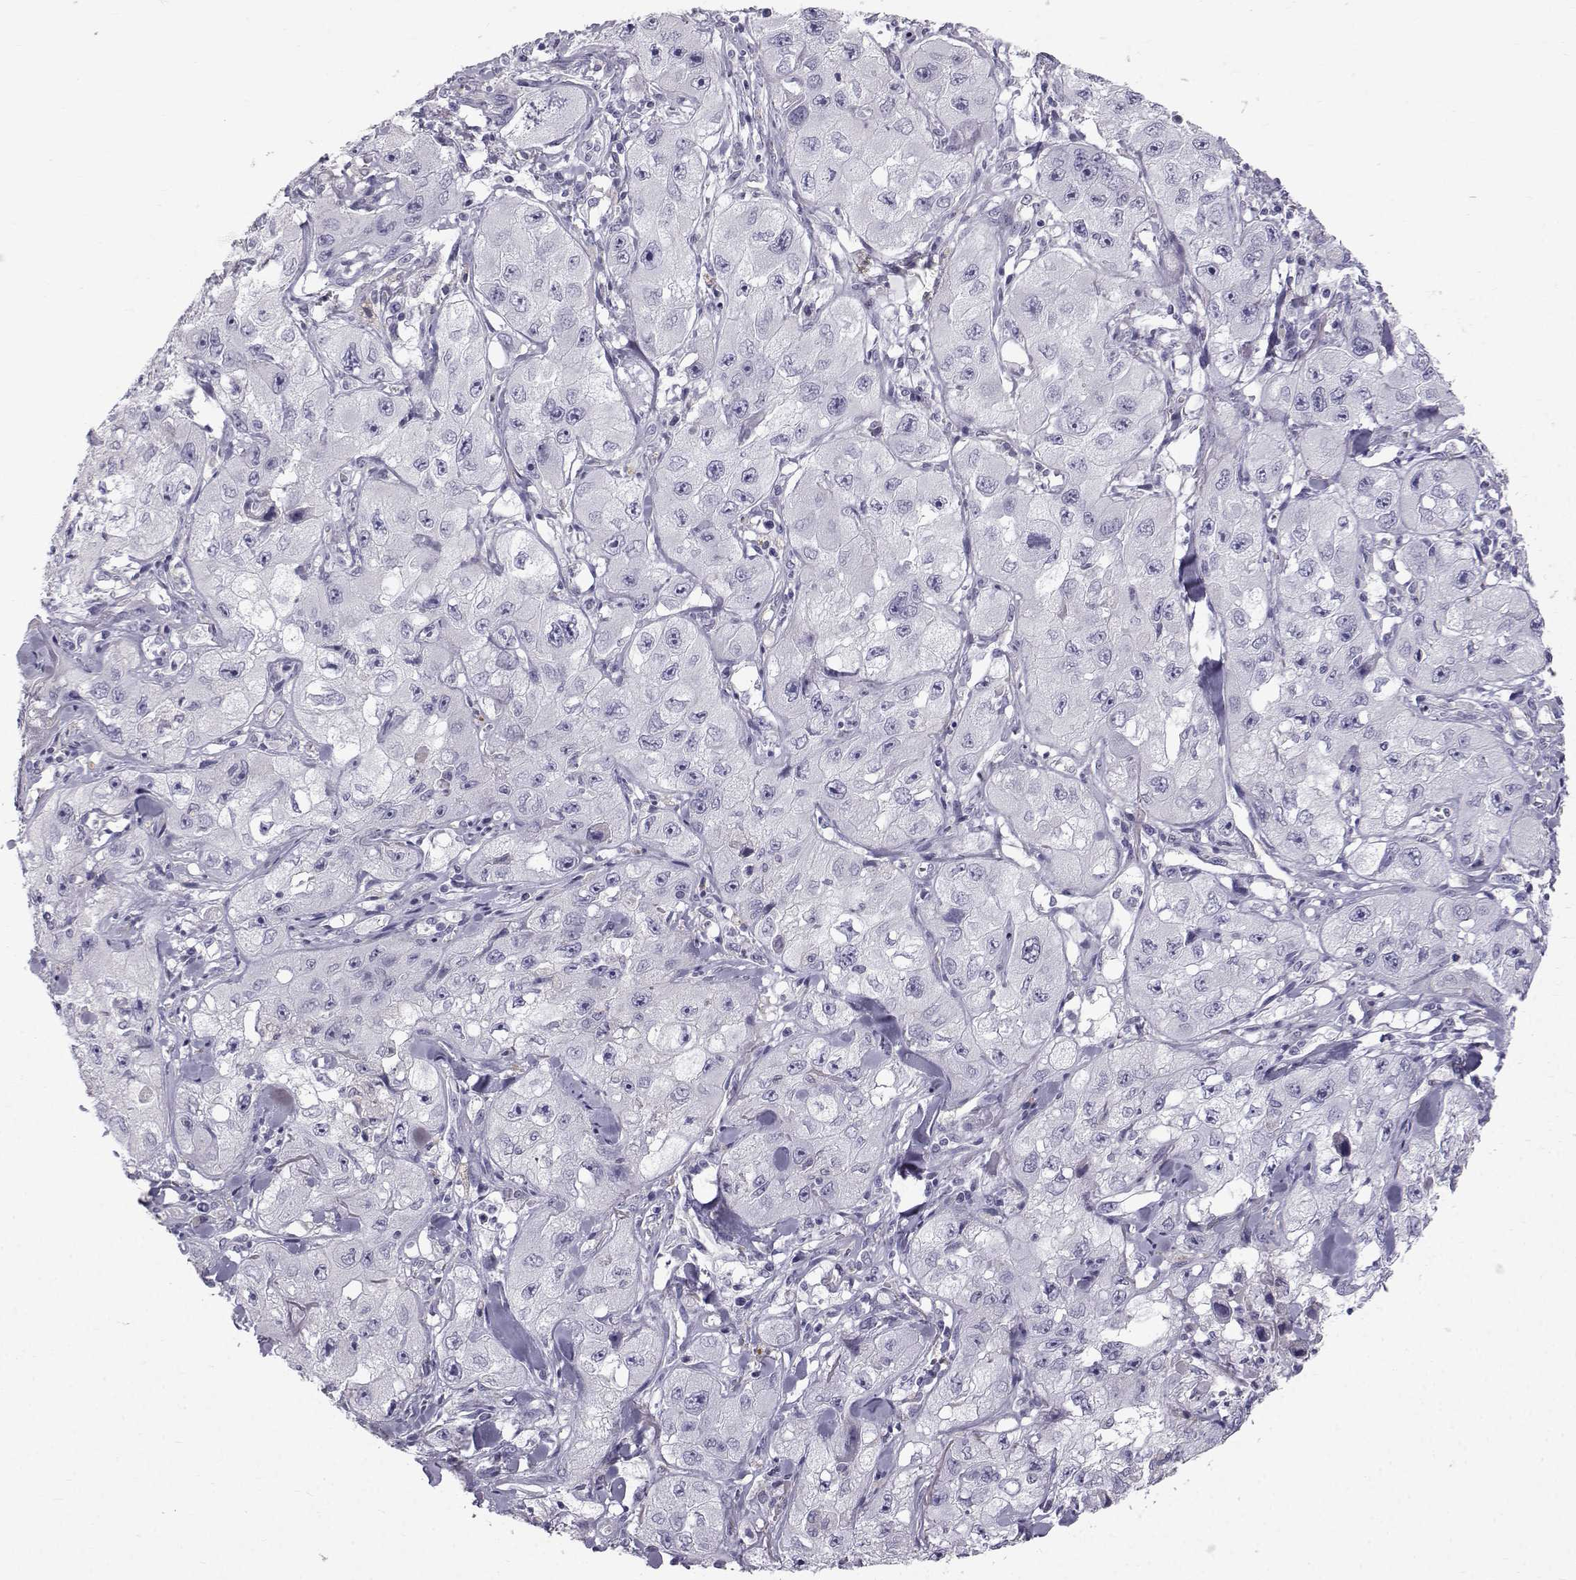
{"staining": {"intensity": "negative", "quantity": "none", "location": "none"}, "tissue": "skin cancer", "cell_type": "Tumor cells", "image_type": "cancer", "snomed": [{"axis": "morphology", "description": "Squamous cell carcinoma, NOS"}, {"axis": "topography", "description": "Skin"}, {"axis": "topography", "description": "Subcutis"}], "caption": "The histopathology image exhibits no significant staining in tumor cells of skin cancer. The staining is performed using DAB (3,3'-diaminobenzidine) brown chromogen with nuclei counter-stained in using hematoxylin.", "gene": "CALCR", "patient": {"sex": "male", "age": 73}}